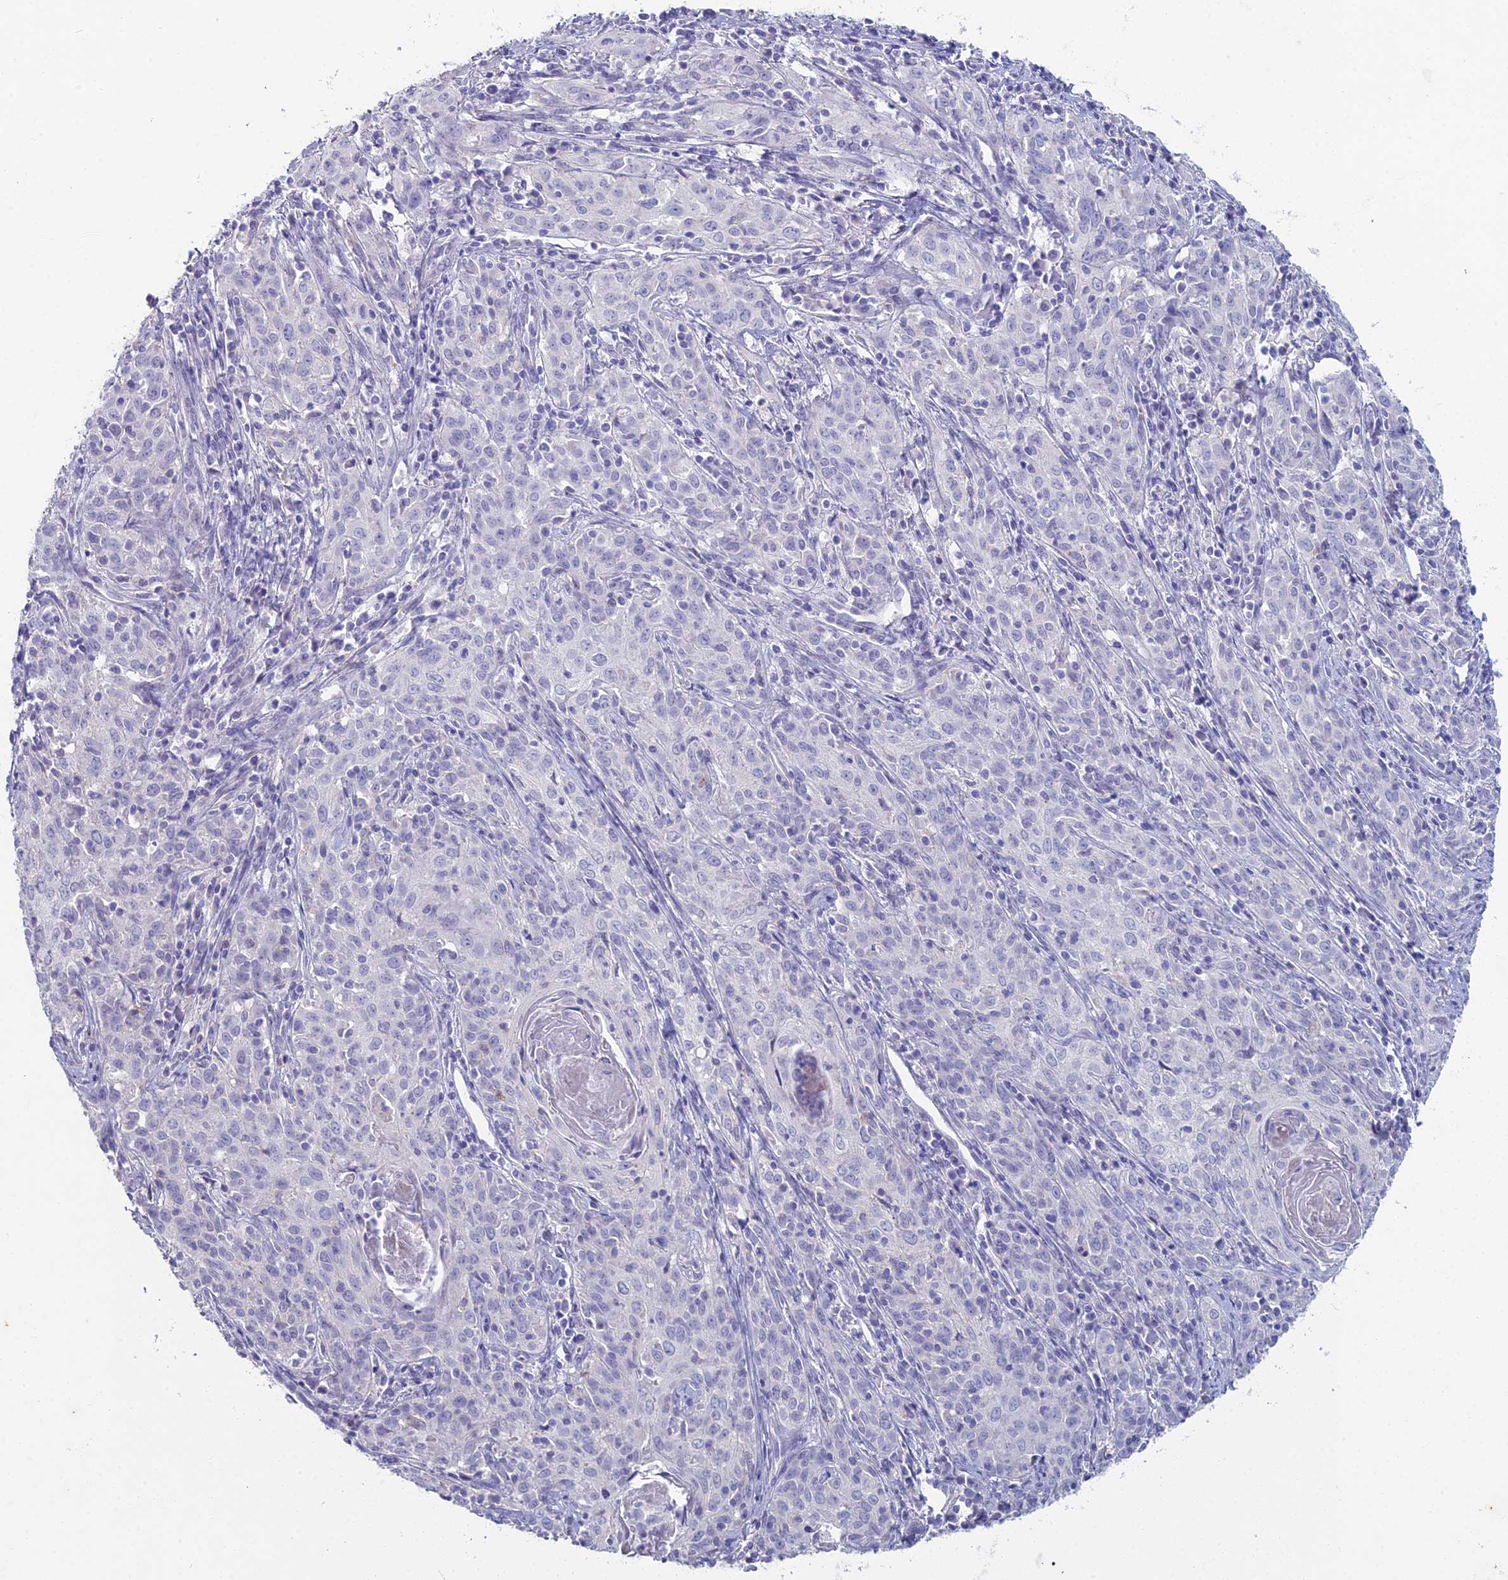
{"staining": {"intensity": "negative", "quantity": "none", "location": "none"}, "tissue": "cervical cancer", "cell_type": "Tumor cells", "image_type": "cancer", "snomed": [{"axis": "morphology", "description": "Squamous cell carcinoma, NOS"}, {"axis": "topography", "description": "Cervix"}], "caption": "Photomicrograph shows no significant protein expression in tumor cells of cervical cancer (squamous cell carcinoma).", "gene": "NCAM1", "patient": {"sex": "female", "age": 57}}